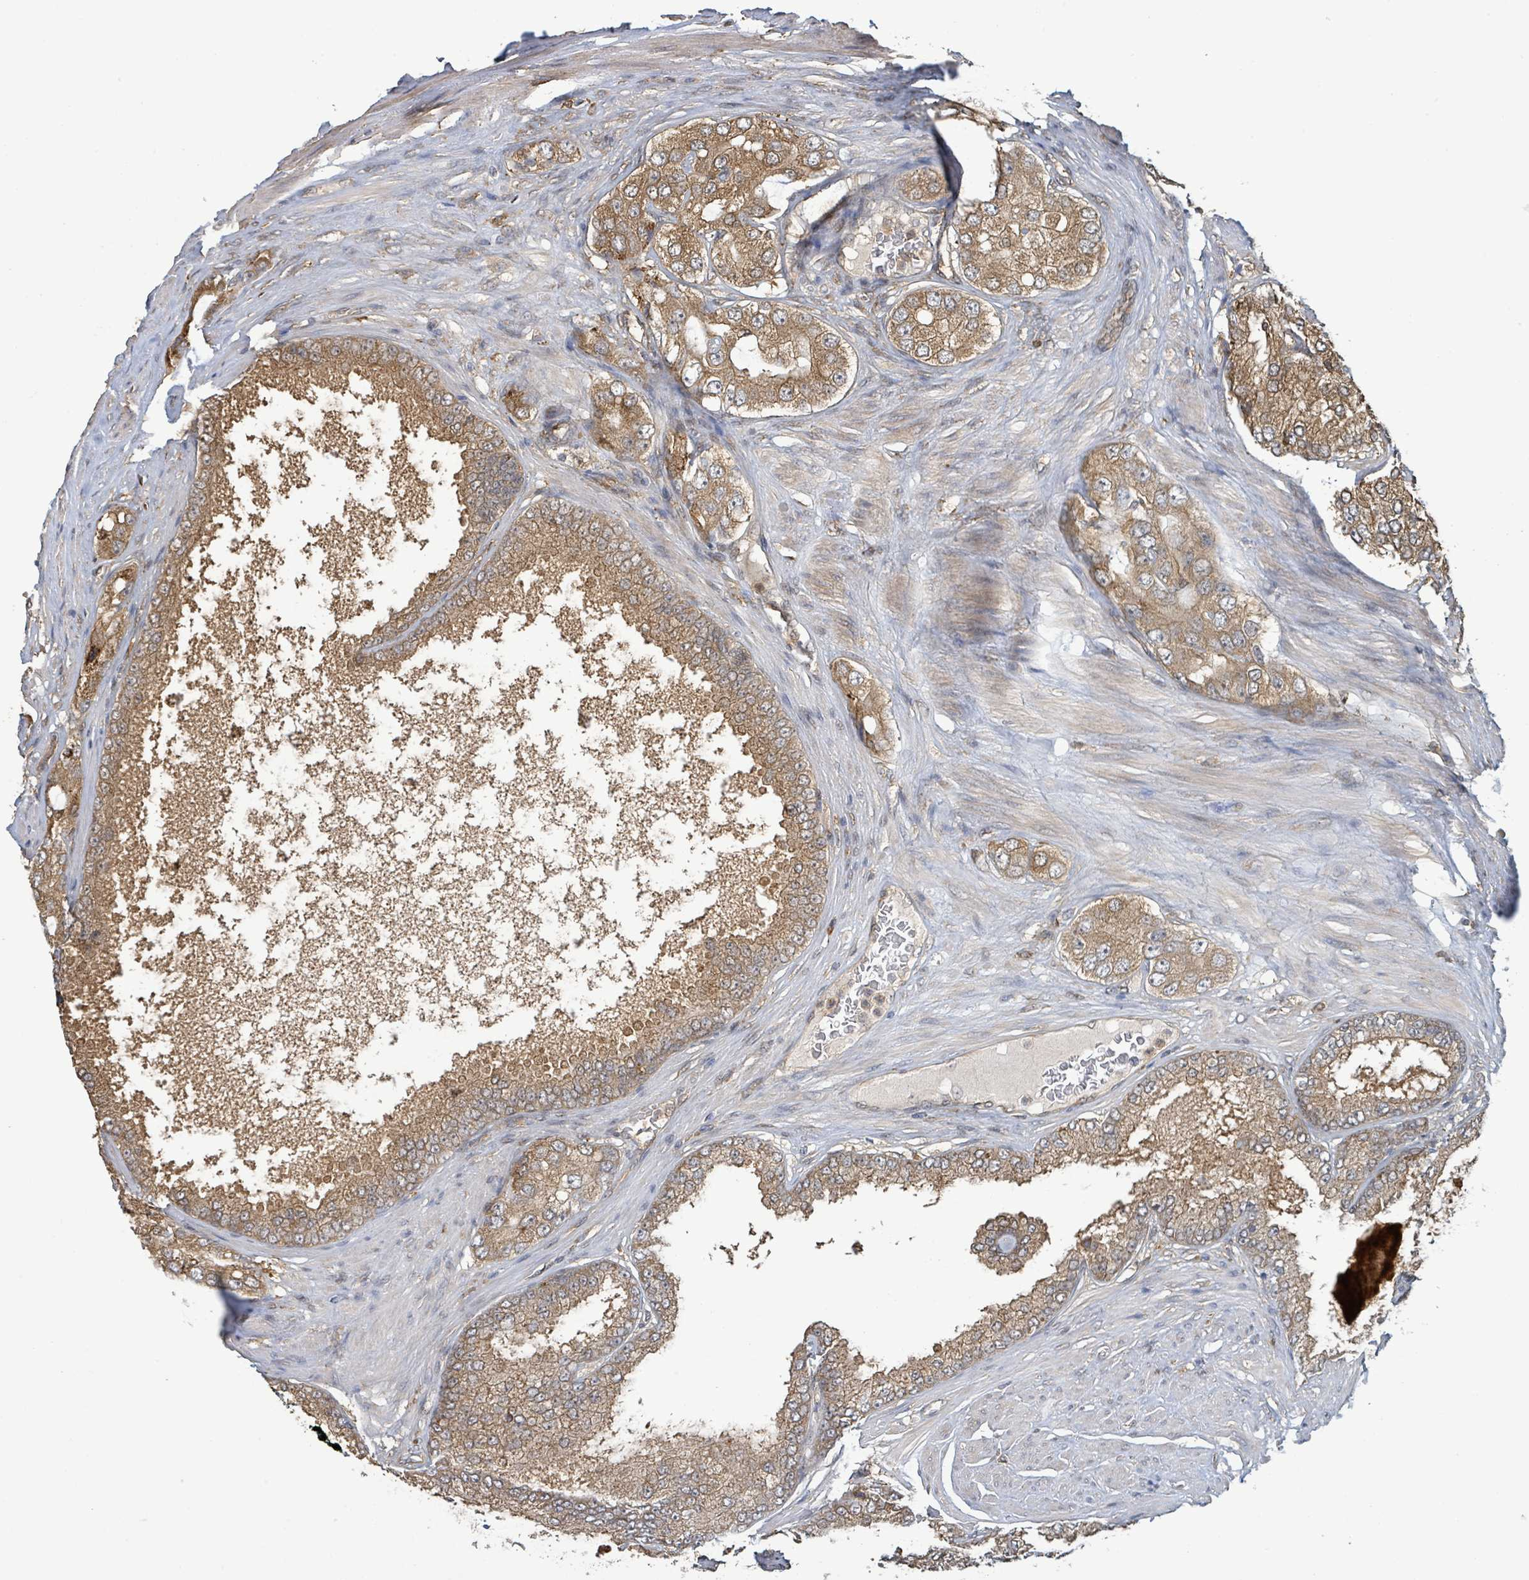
{"staining": {"intensity": "moderate", "quantity": ">75%", "location": "cytoplasmic/membranous"}, "tissue": "prostate cancer", "cell_type": "Tumor cells", "image_type": "cancer", "snomed": [{"axis": "morphology", "description": "Adenocarcinoma, High grade"}, {"axis": "topography", "description": "Prostate"}], "caption": "Prostate cancer was stained to show a protein in brown. There is medium levels of moderate cytoplasmic/membranous staining in approximately >75% of tumor cells.", "gene": "ARPIN", "patient": {"sex": "male", "age": 71}}